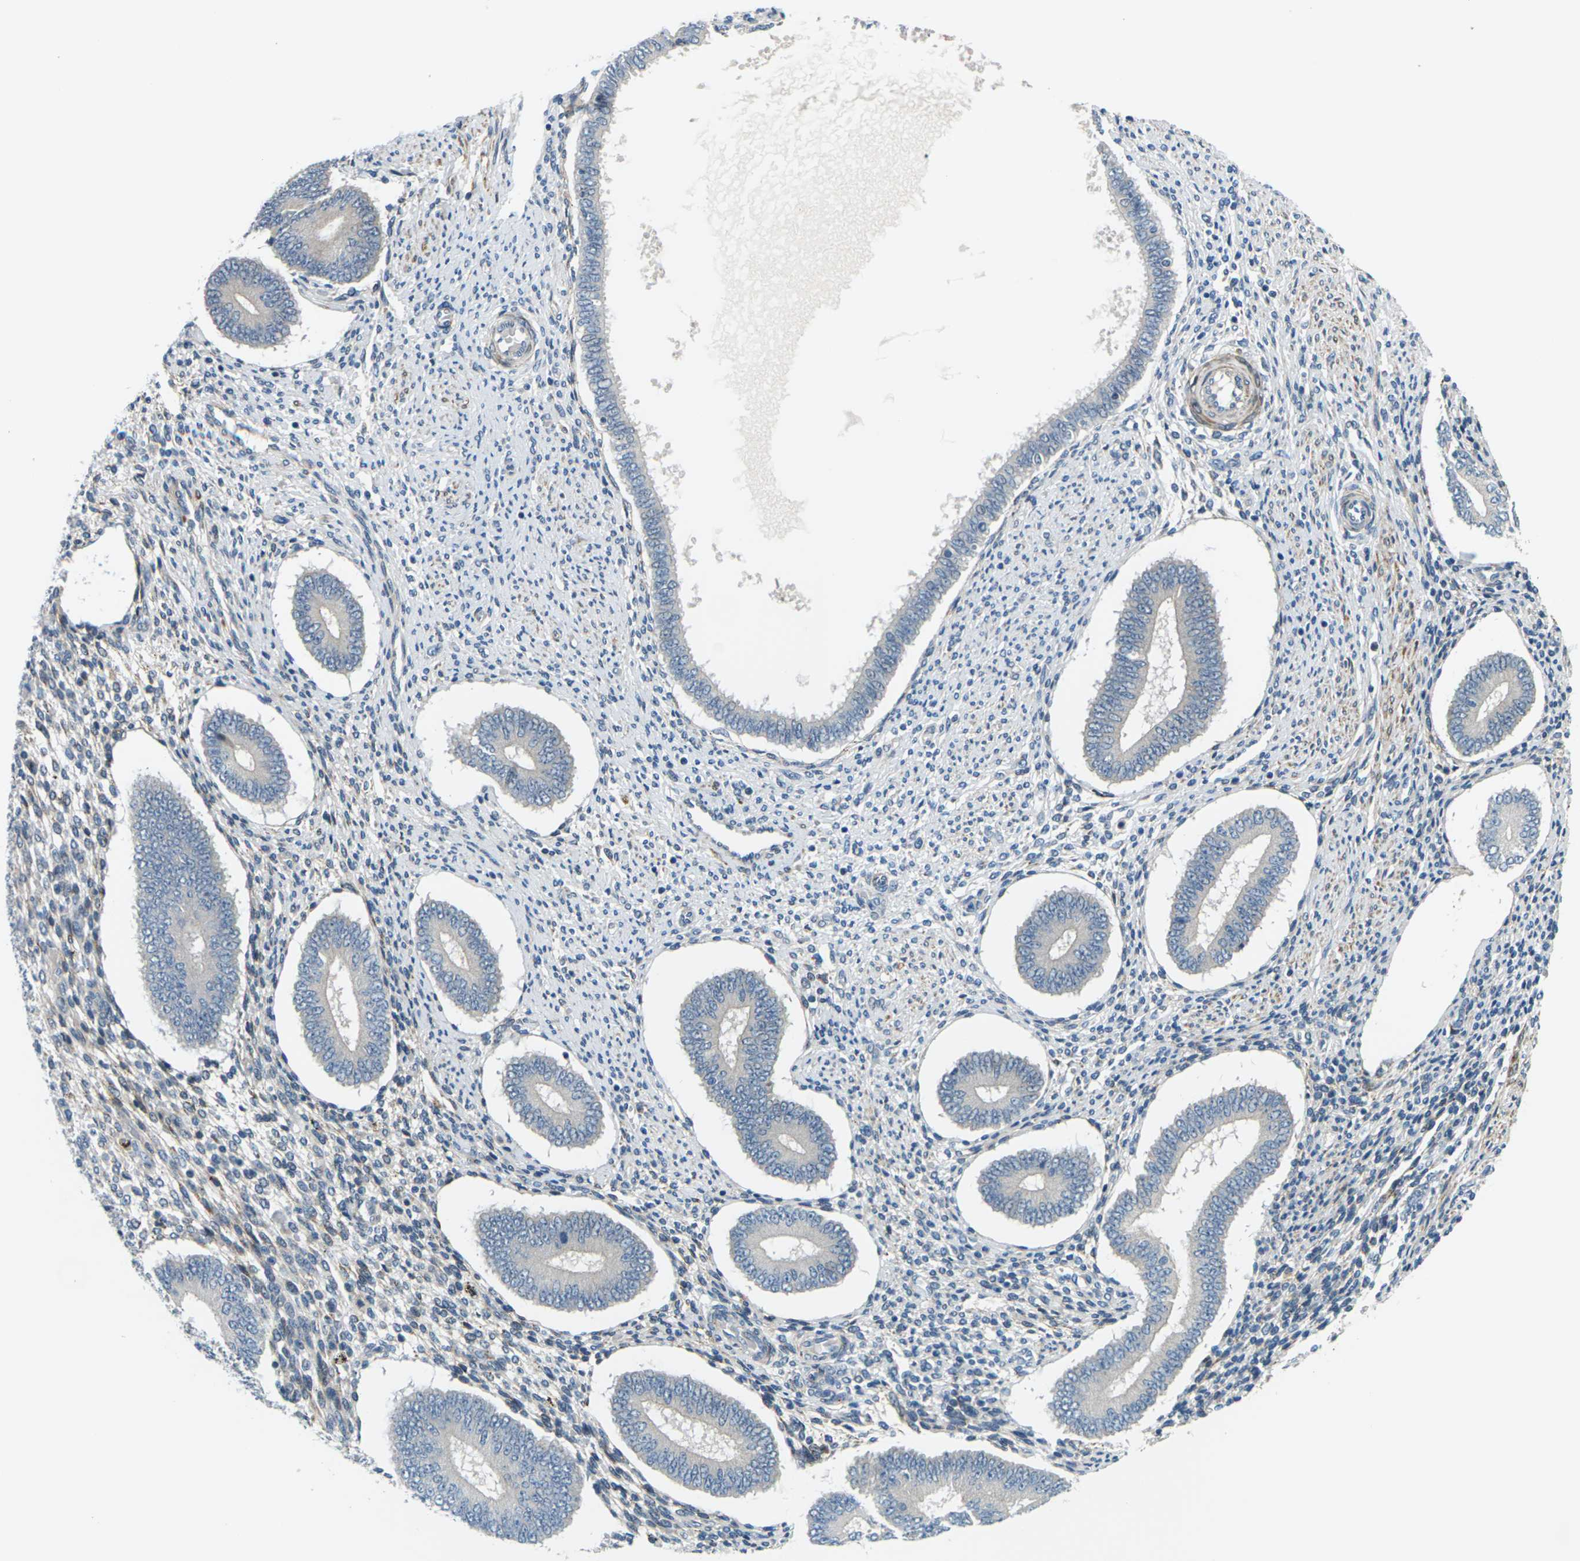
{"staining": {"intensity": "weak", "quantity": "<25%", "location": "cytoplasmic/membranous"}, "tissue": "endometrium", "cell_type": "Cells in endometrial stroma", "image_type": "normal", "snomed": [{"axis": "morphology", "description": "Normal tissue, NOS"}, {"axis": "topography", "description": "Endometrium"}], "caption": "An image of human endometrium is negative for staining in cells in endometrial stroma. (IHC, brightfield microscopy, high magnification).", "gene": "SLC13A3", "patient": {"sex": "female", "age": 42}}